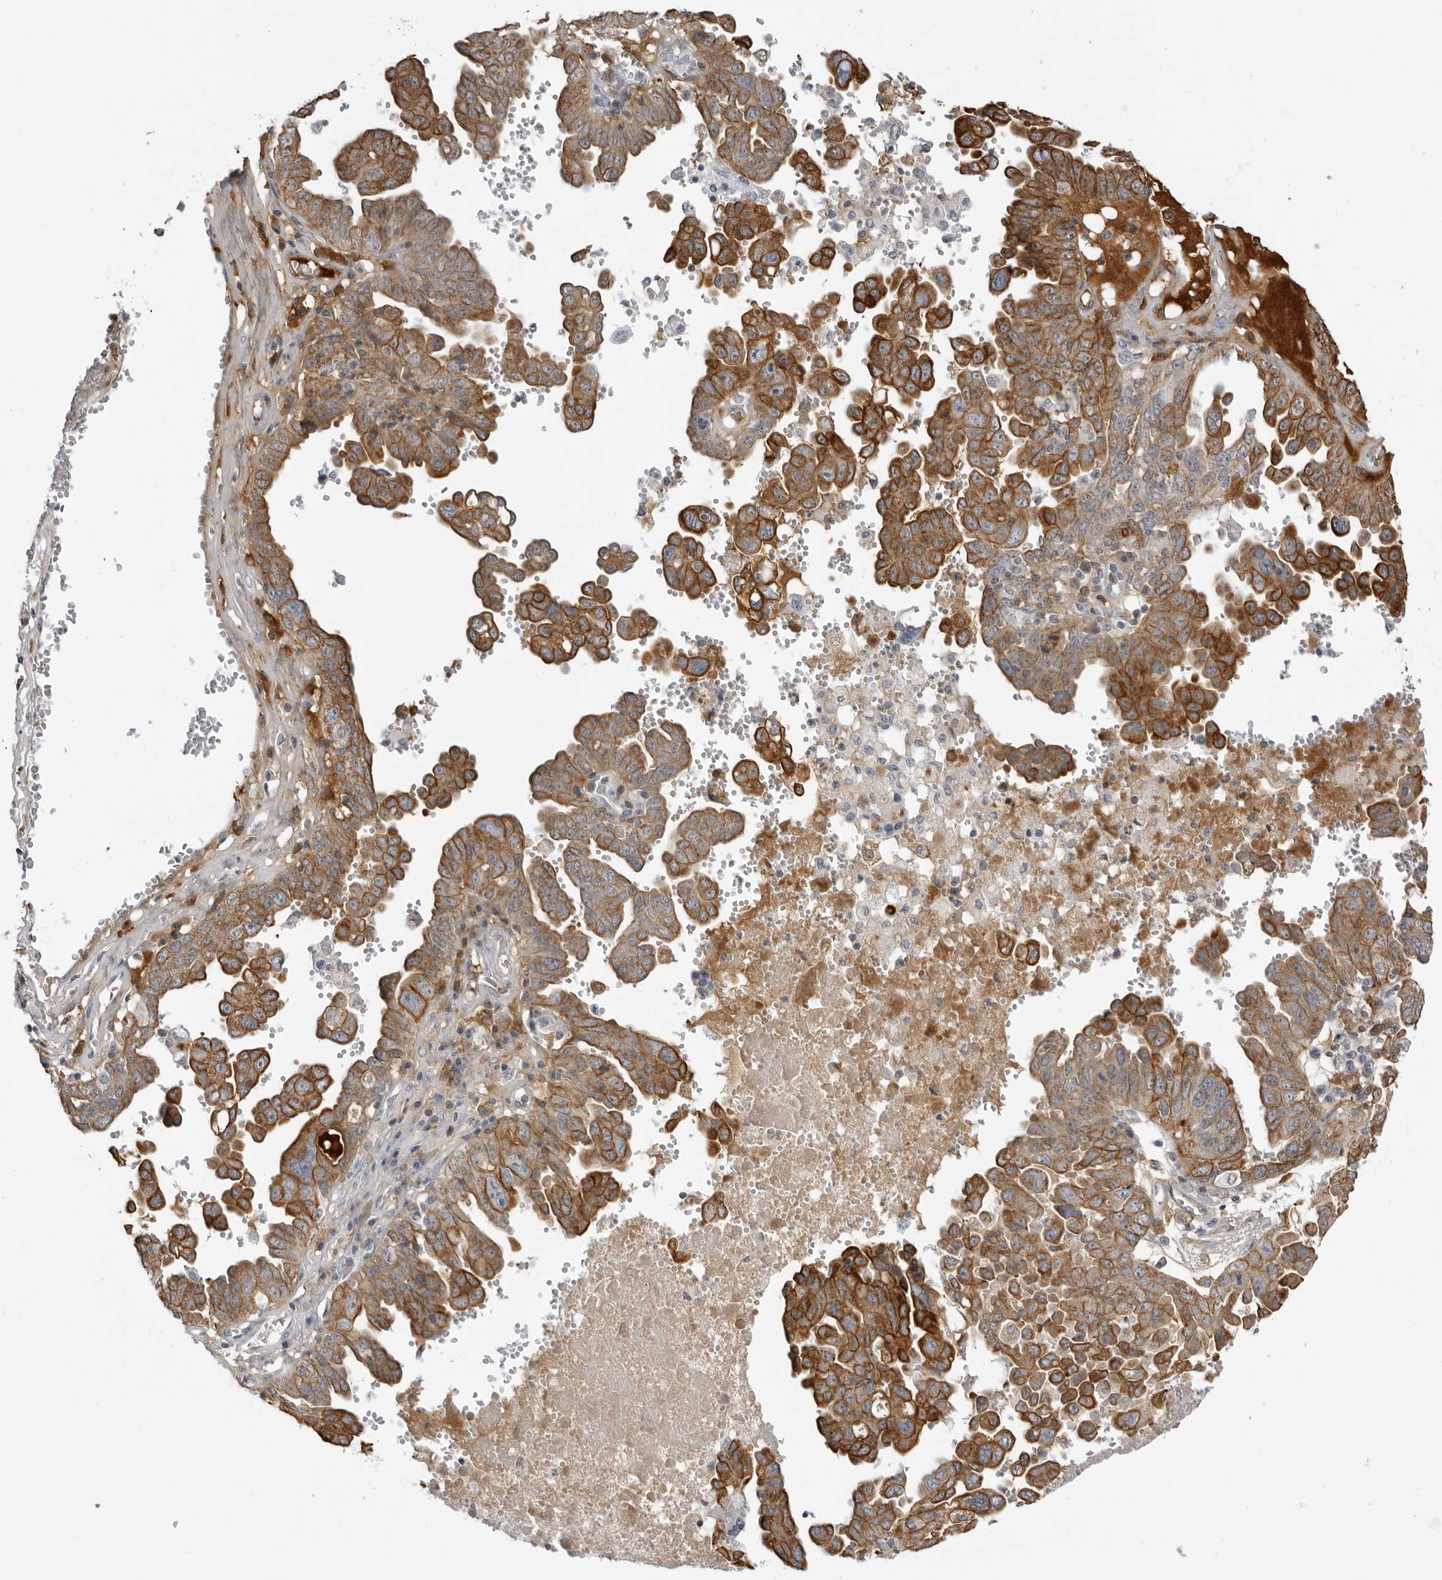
{"staining": {"intensity": "strong", "quantity": "25%-75%", "location": "cytoplasmic/membranous"}, "tissue": "ovarian cancer", "cell_type": "Tumor cells", "image_type": "cancer", "snomed": [{"axis": "morphology", "description": "Carcinoma, endometroid"}, {"axis": "topography", "description": "Ovary"}], "caption": "Immunohistochemical staining of human endometroid carcinoma (ovarian) displays strong cytoplasmic/membranous protein expression in about 25%-75% of tumor cells.", "gene": "SERPINF2", "patient": {"sex": "female", "age": 62}}